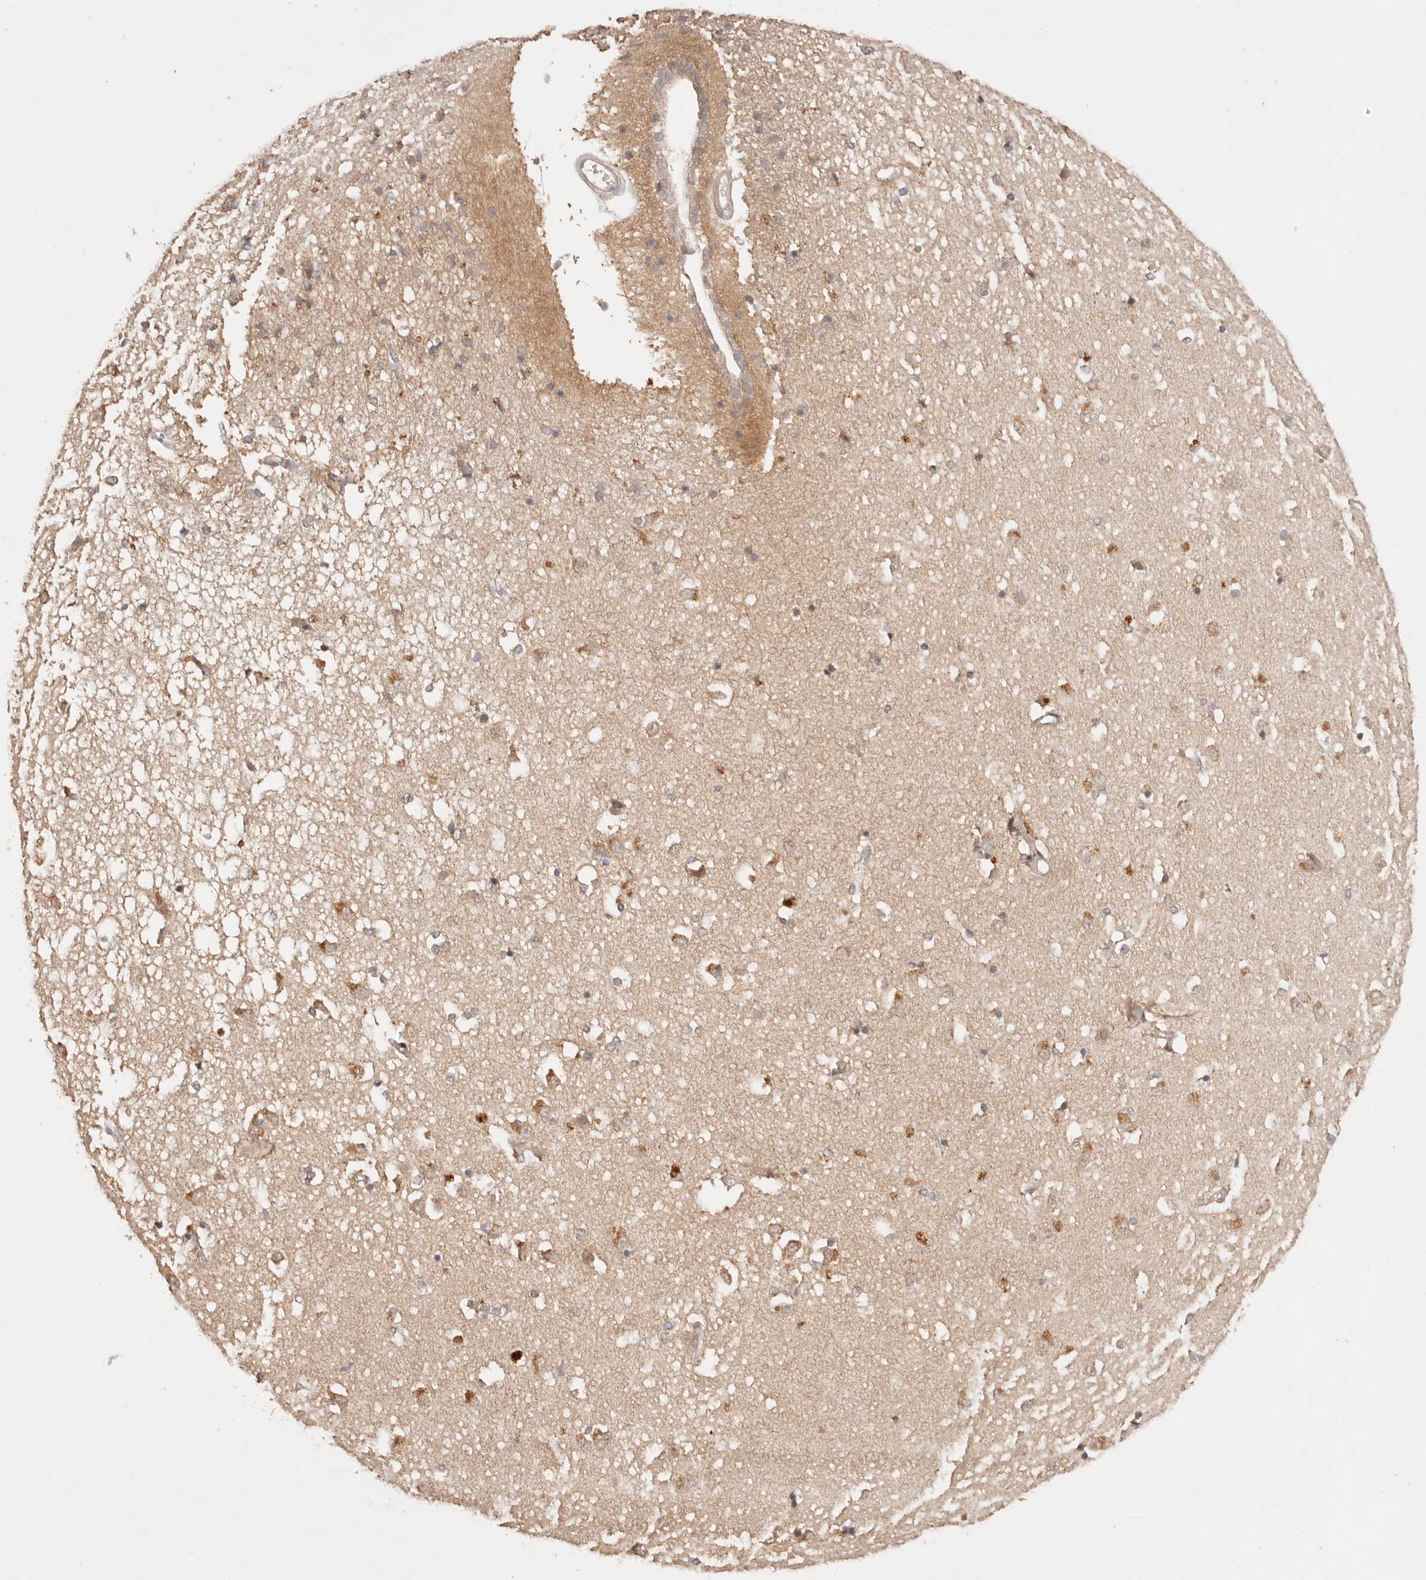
{"staining": {"intensity": "moderate", "quantity": "<25%", "location": "cytoplasmic/membranous"}, "tissue": "caudate", "cell_type": "Glial cells", "image_type": "normal", "snomed": [{"axis": "morphology", "description": "Normal tissue, NOS"}, {"axis": "topography", "description": "Lateral ventricle wall"}], "caption": "IHC (DAB (3,3'-diaminobenzidine)) staining of normal human caudate shows moderate cytoplasmic/membranous protein positivity in approximately <25% of glial cells.", "gene": "PHLDA3", "patient": {"sex": "male", "age": 45}}